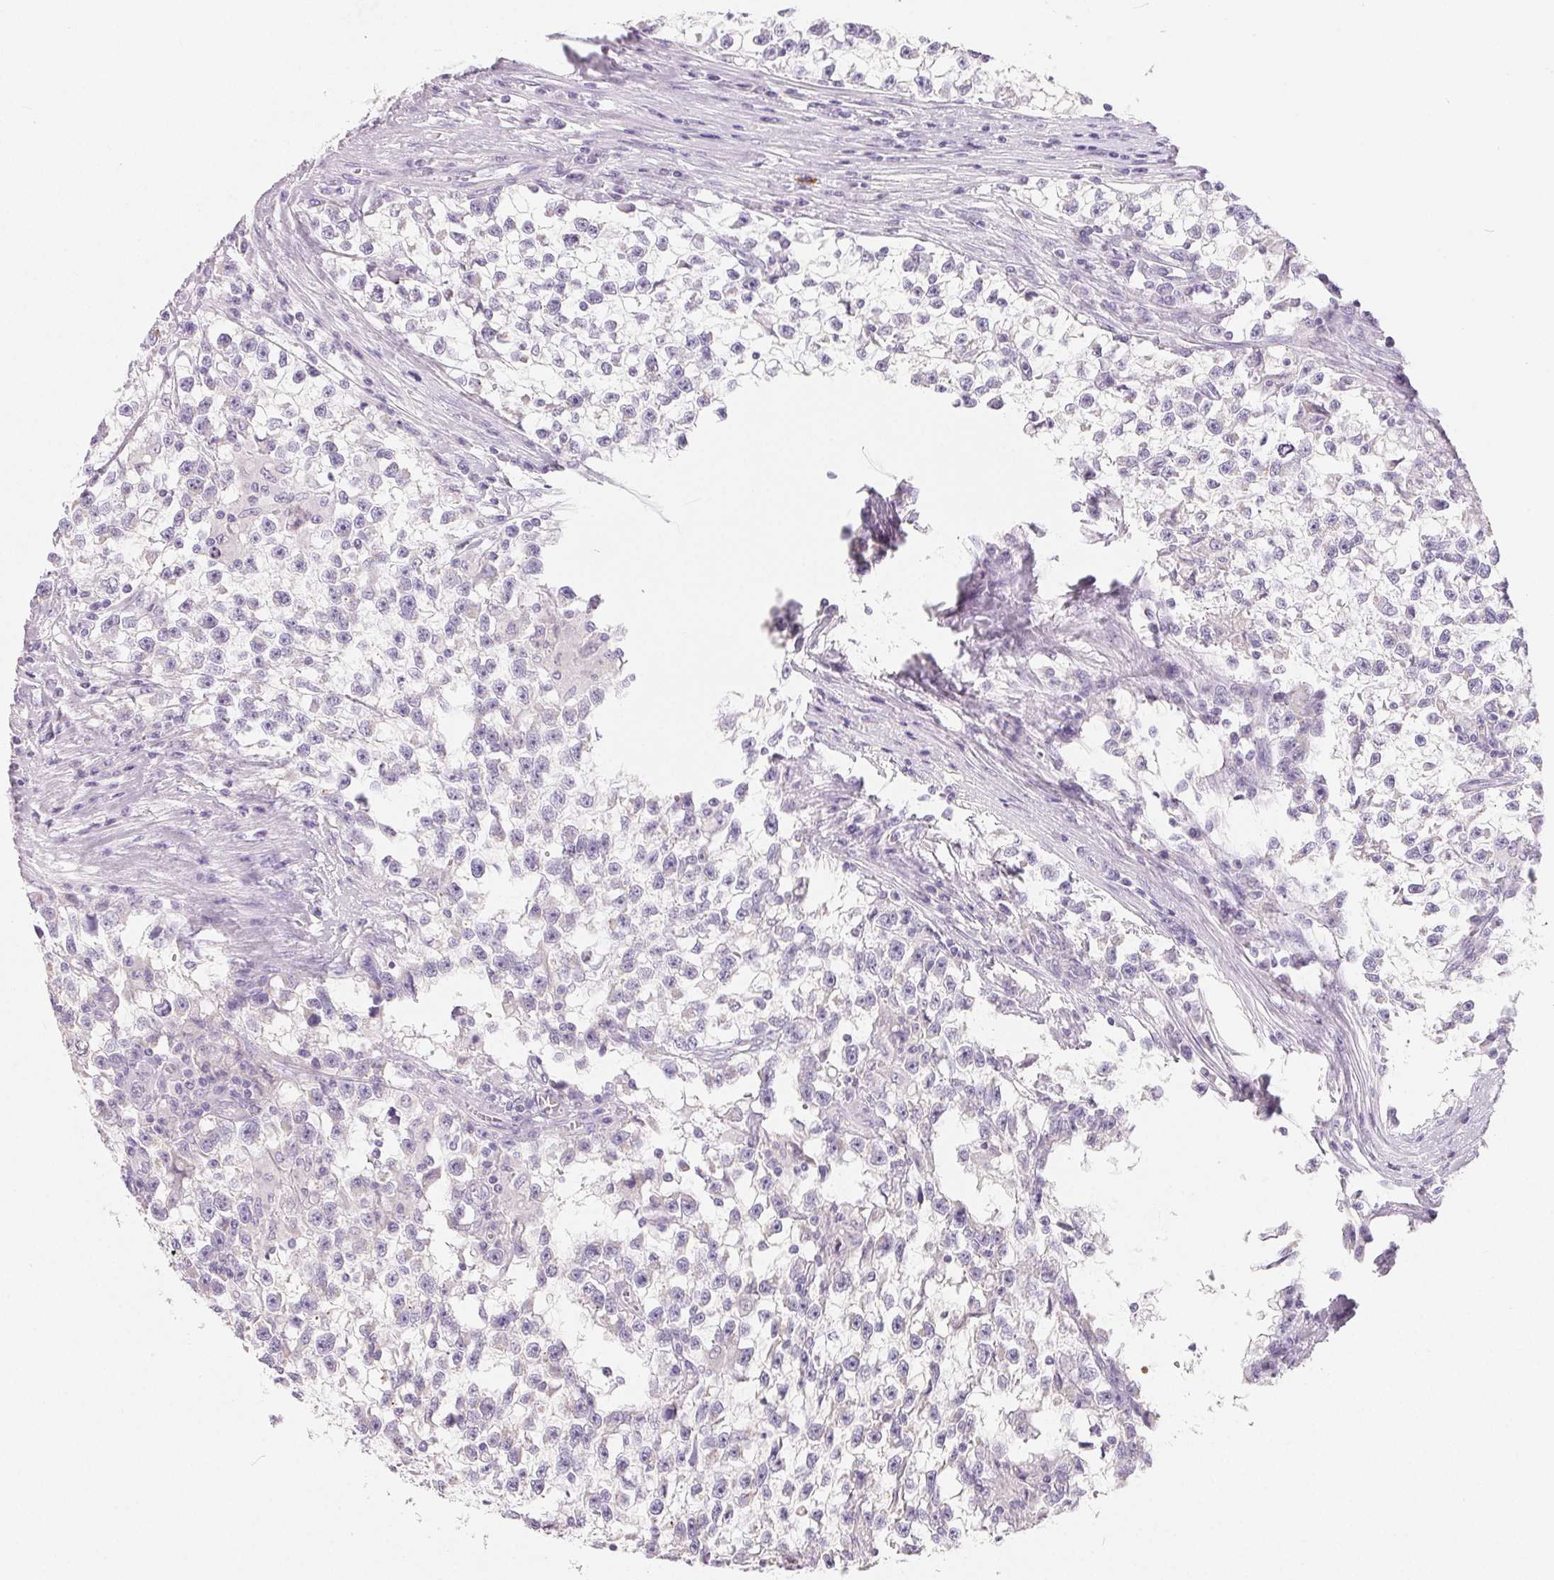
{"staining": {"intensity": "negative", "quantity": "none", "location": "none"}, "tissue": "testis cancer", "cell_type": "Tumor cells", "image_type": "cancer", "snomed": [{"axis": "morphology", "description": "Seminoma, NOS"}, {"axis": "topography", "description": "Testis"}], "caption": "DAB immunohistochemical staining of testis cancer shows no significant staining in tumor cells.", "gene": "SPACA5B", "patient": {"sex": "male", "age": 31}}